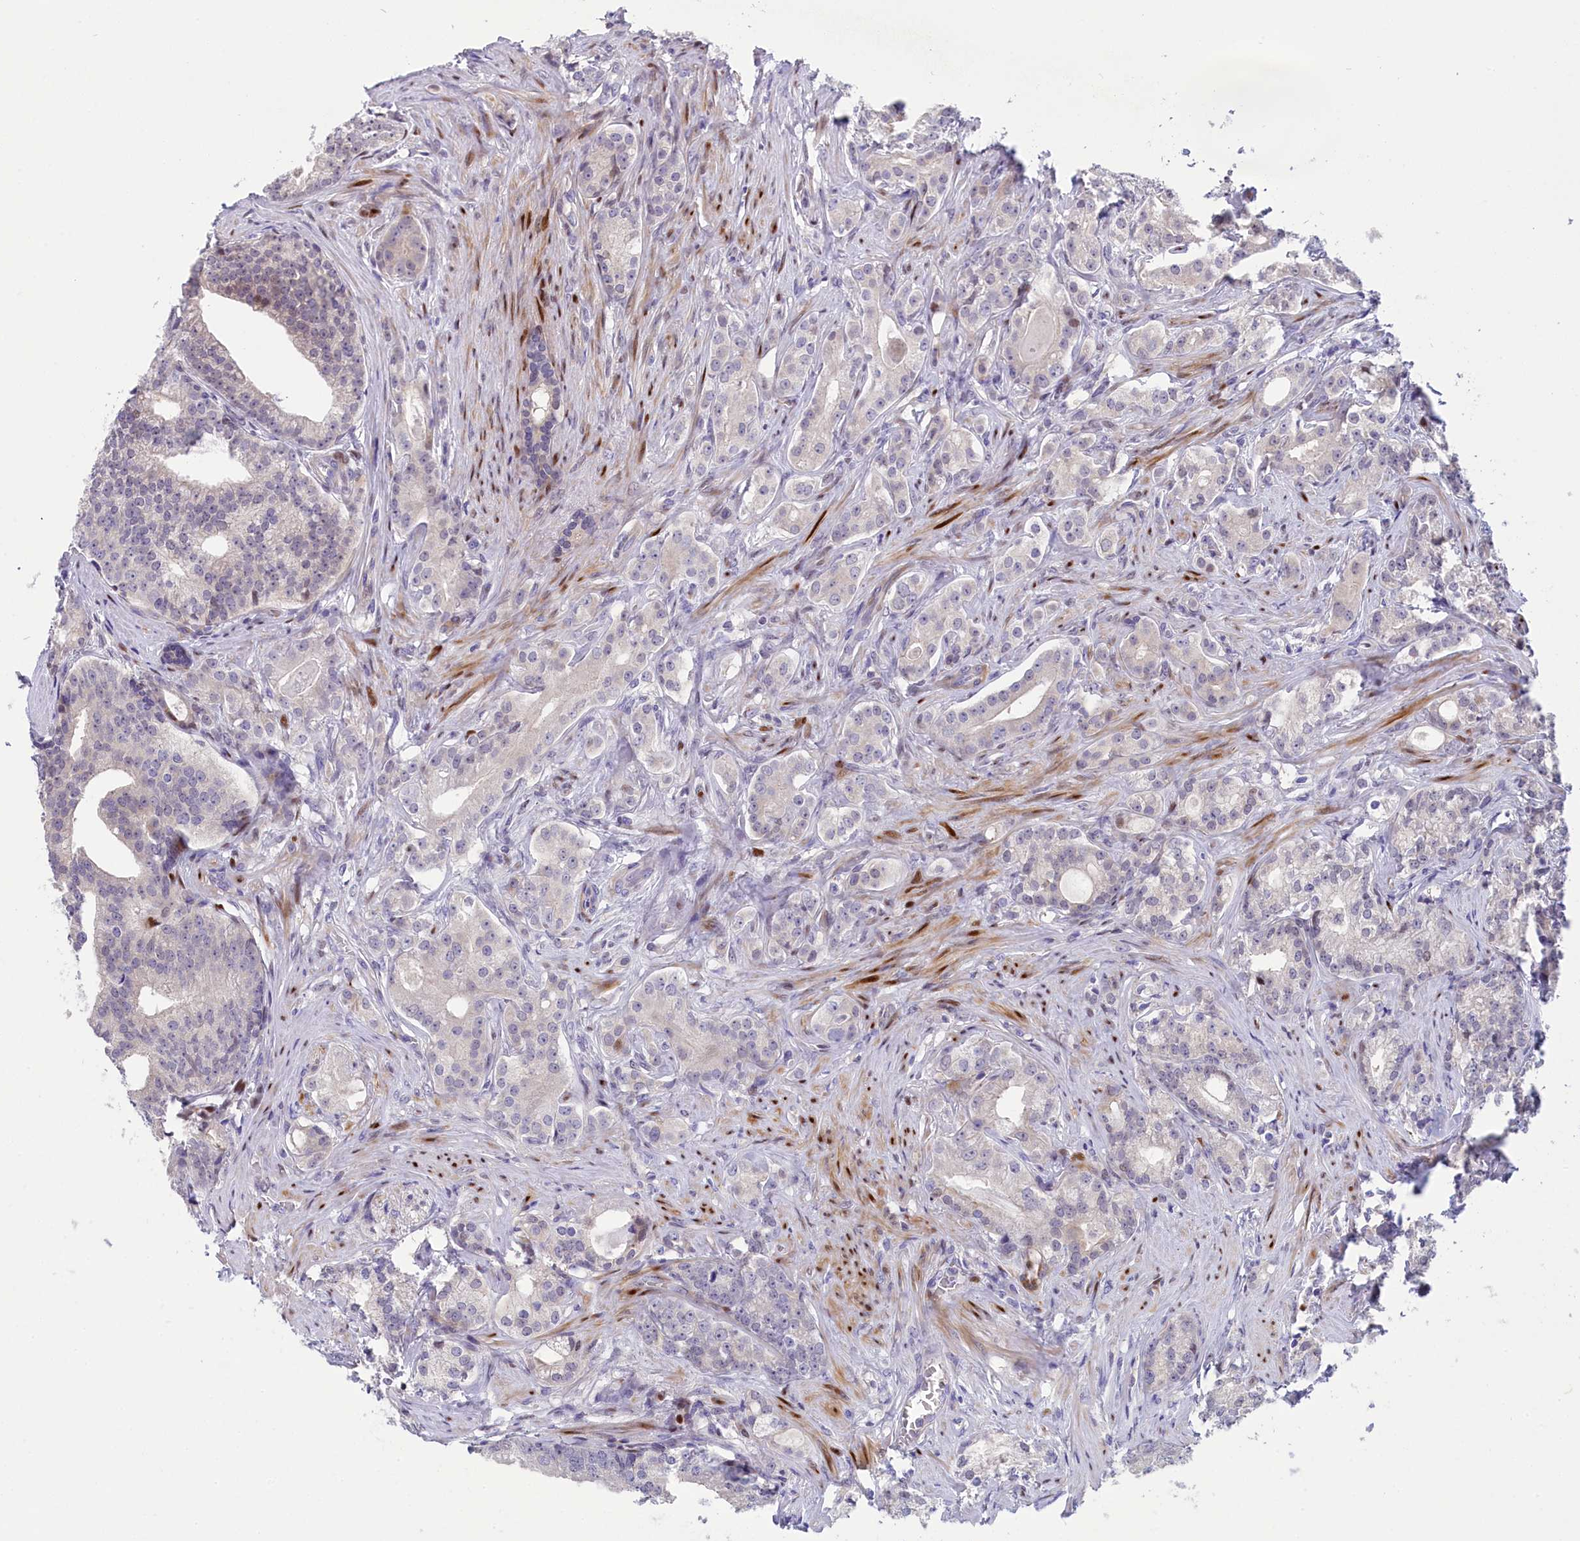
{"staining": {"intensity": "moderate", "quantity": "<25%", "location": "nuclear"}, "tissue": "prostate cancer", "cell_type": "Tumor cells", "image_type": "cancer", "snomed": [{"axis": "morphology", "description": "Adenocarcinoma, Low grade"}, {"axis": "topography", "description": "Prostate"}], "caption": "Tumor cells show low levels of moderate nuclear expression in approximately <25% of cells in human prostate cancer. Using DAB (brown) and hematoxylin (blue) stains, captured at high magnification using brightfield microscopy.", "gene": "NKPD1", "patient": {"sex": "male", "age": 71}}